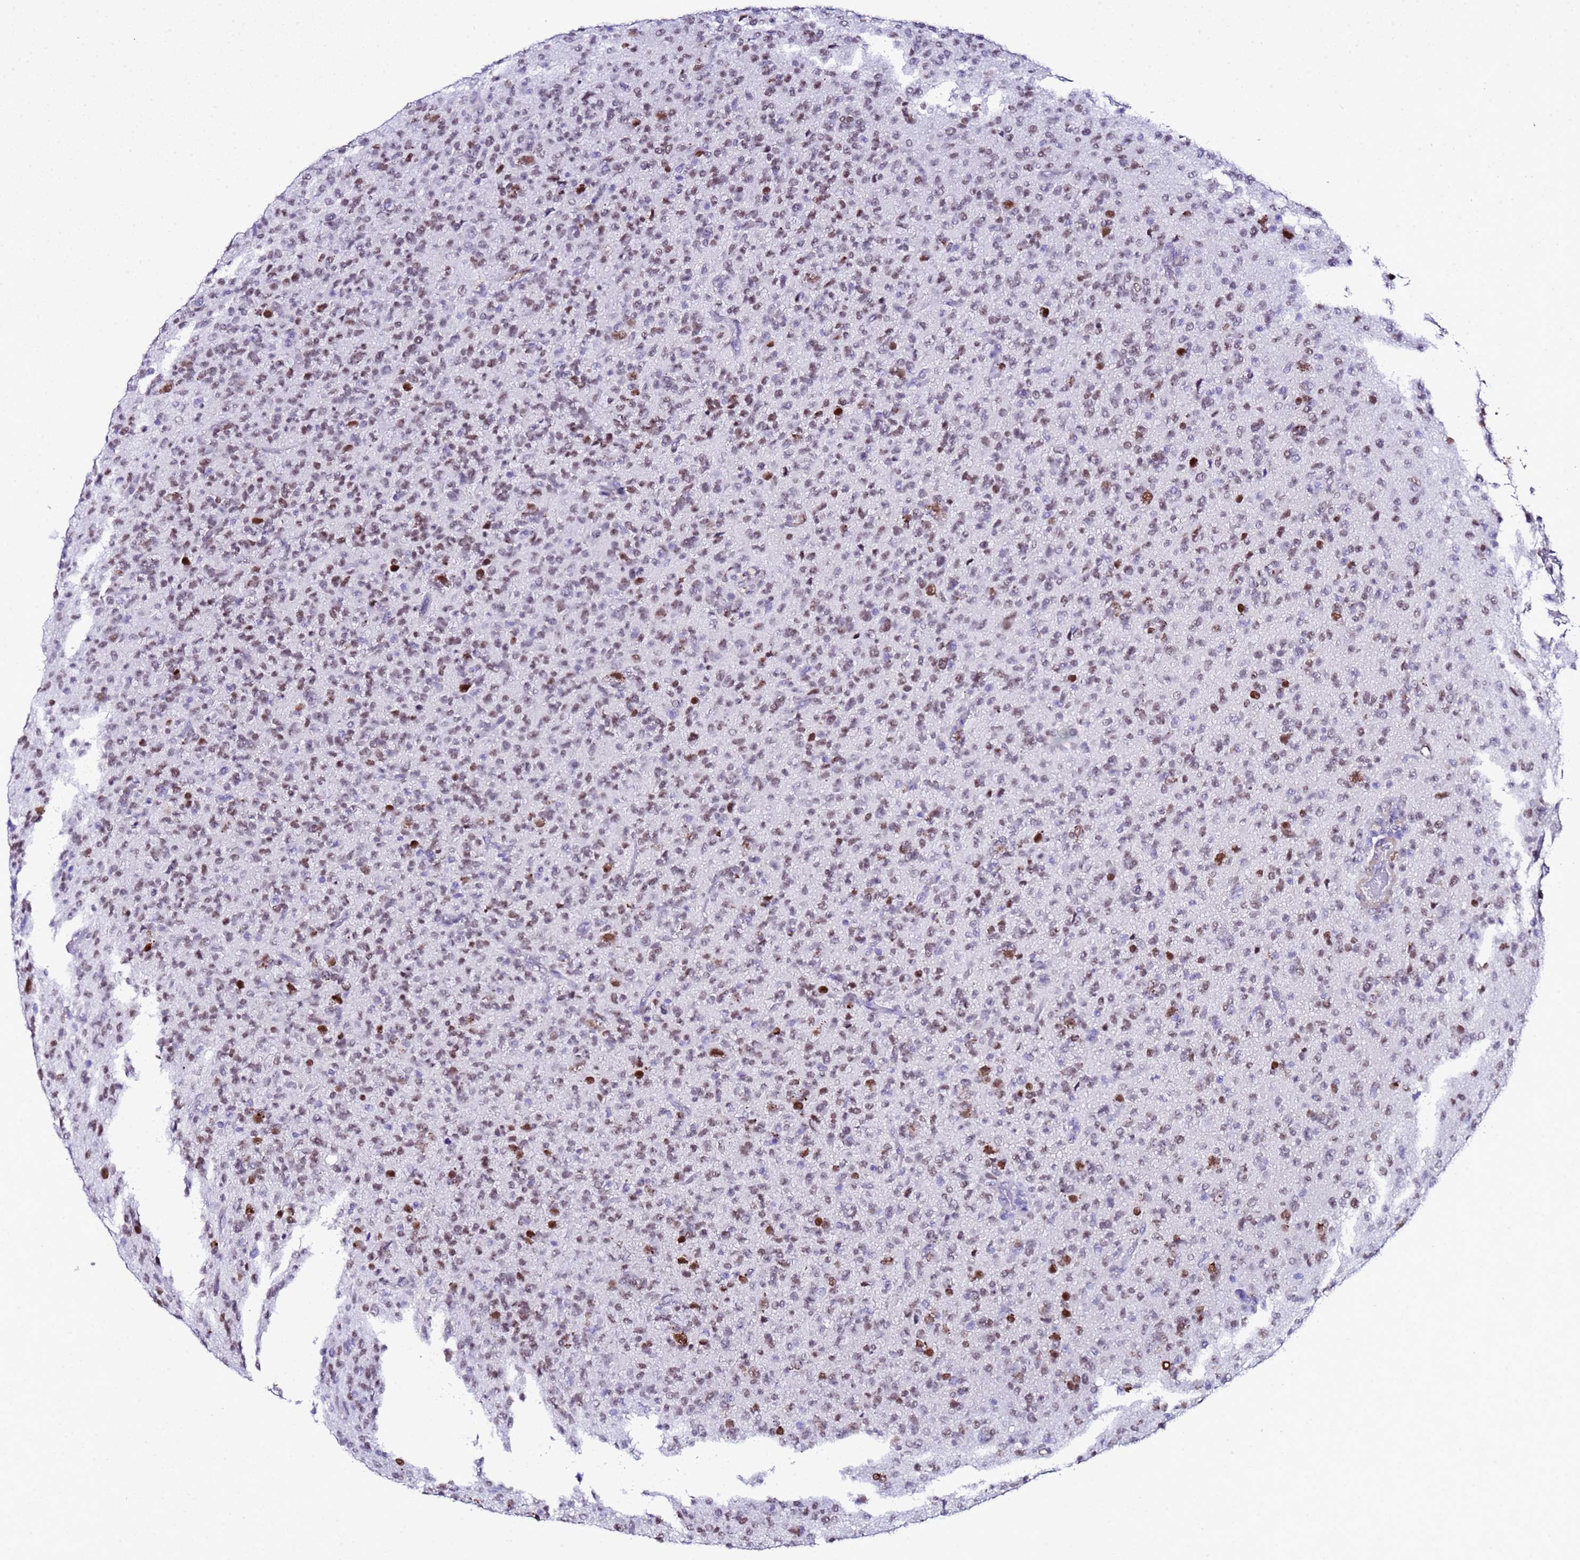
{"staining": {"intensity": "moderate", "quantity": ">75%", "location": "nuclear"}, "tissue": "glioma", "cell_type": "Tumor cells", "image_type": "cancer", "snomed": [{"axis": "morphology", "description": "Glioma, malignant, High grade"}, {"axis": "topography", "description": "Brain"}], "caption": "There is medium levels of moderate nuclear expression in tumor cells of malignant glioma (high-grade), as demonstrated by immunohistochemical staining (brown color).", "gene": "BCL7A", "patient": {"sex": "female", "age": 57}}